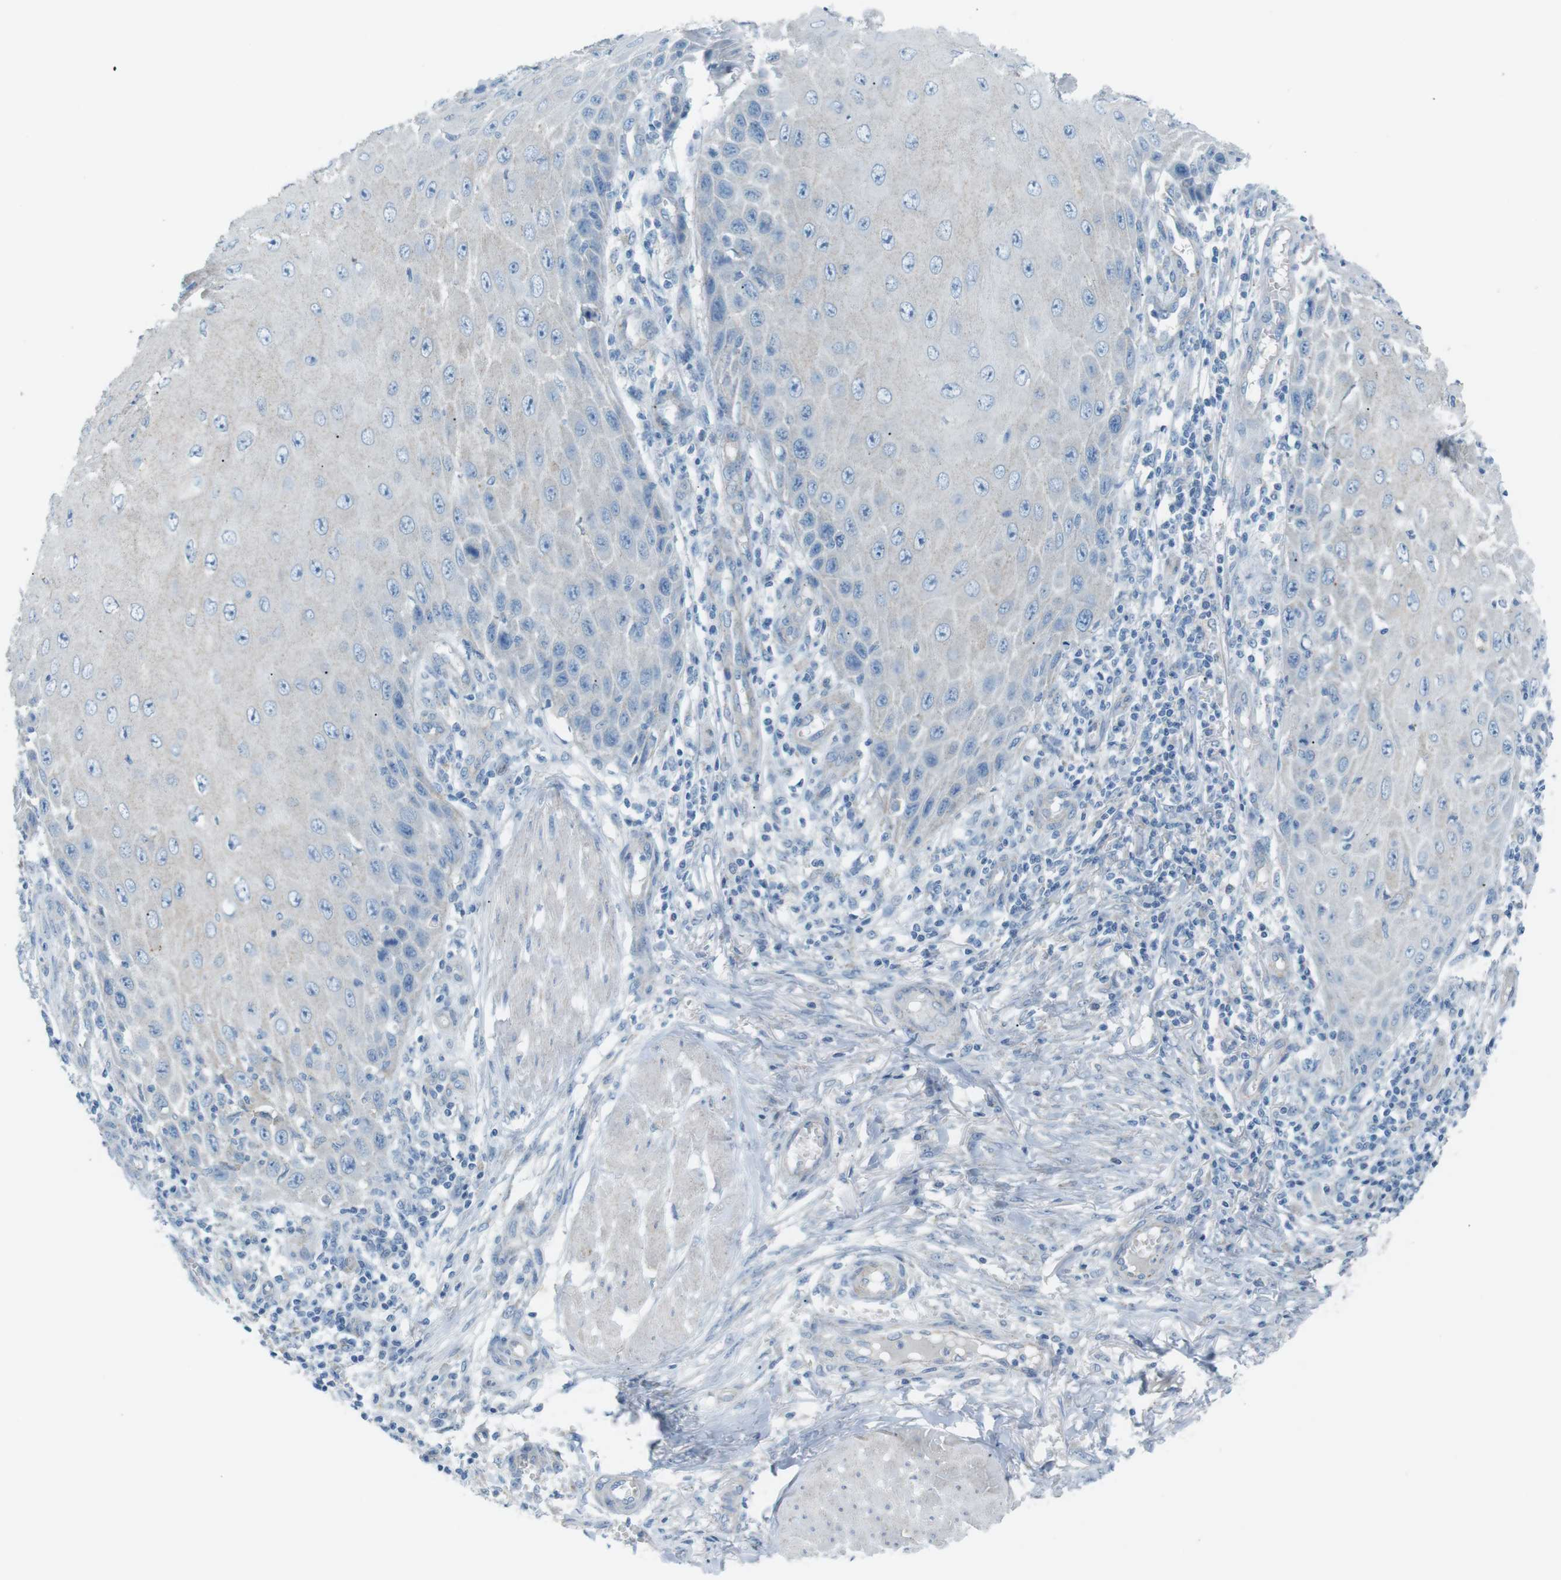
{"staining": {"intensity": "negative", "quantity": "none", "location": "none"}, "tissue": "skin cancer", "cell_type": "Tumor cells", "image_type": "cancer", "snomed": [{"axis": "morphology", "description": "Squamous cell carcinoma, NOS"}, {"axis": "topography", "description": "Skin"}], "caption": "Histopathology image shows no protein staining in tumor cells of squamous cell carcinoma (skin) tissue.", "gene": "VAMP1", "patient": {"sex": "female", "age": 73}}